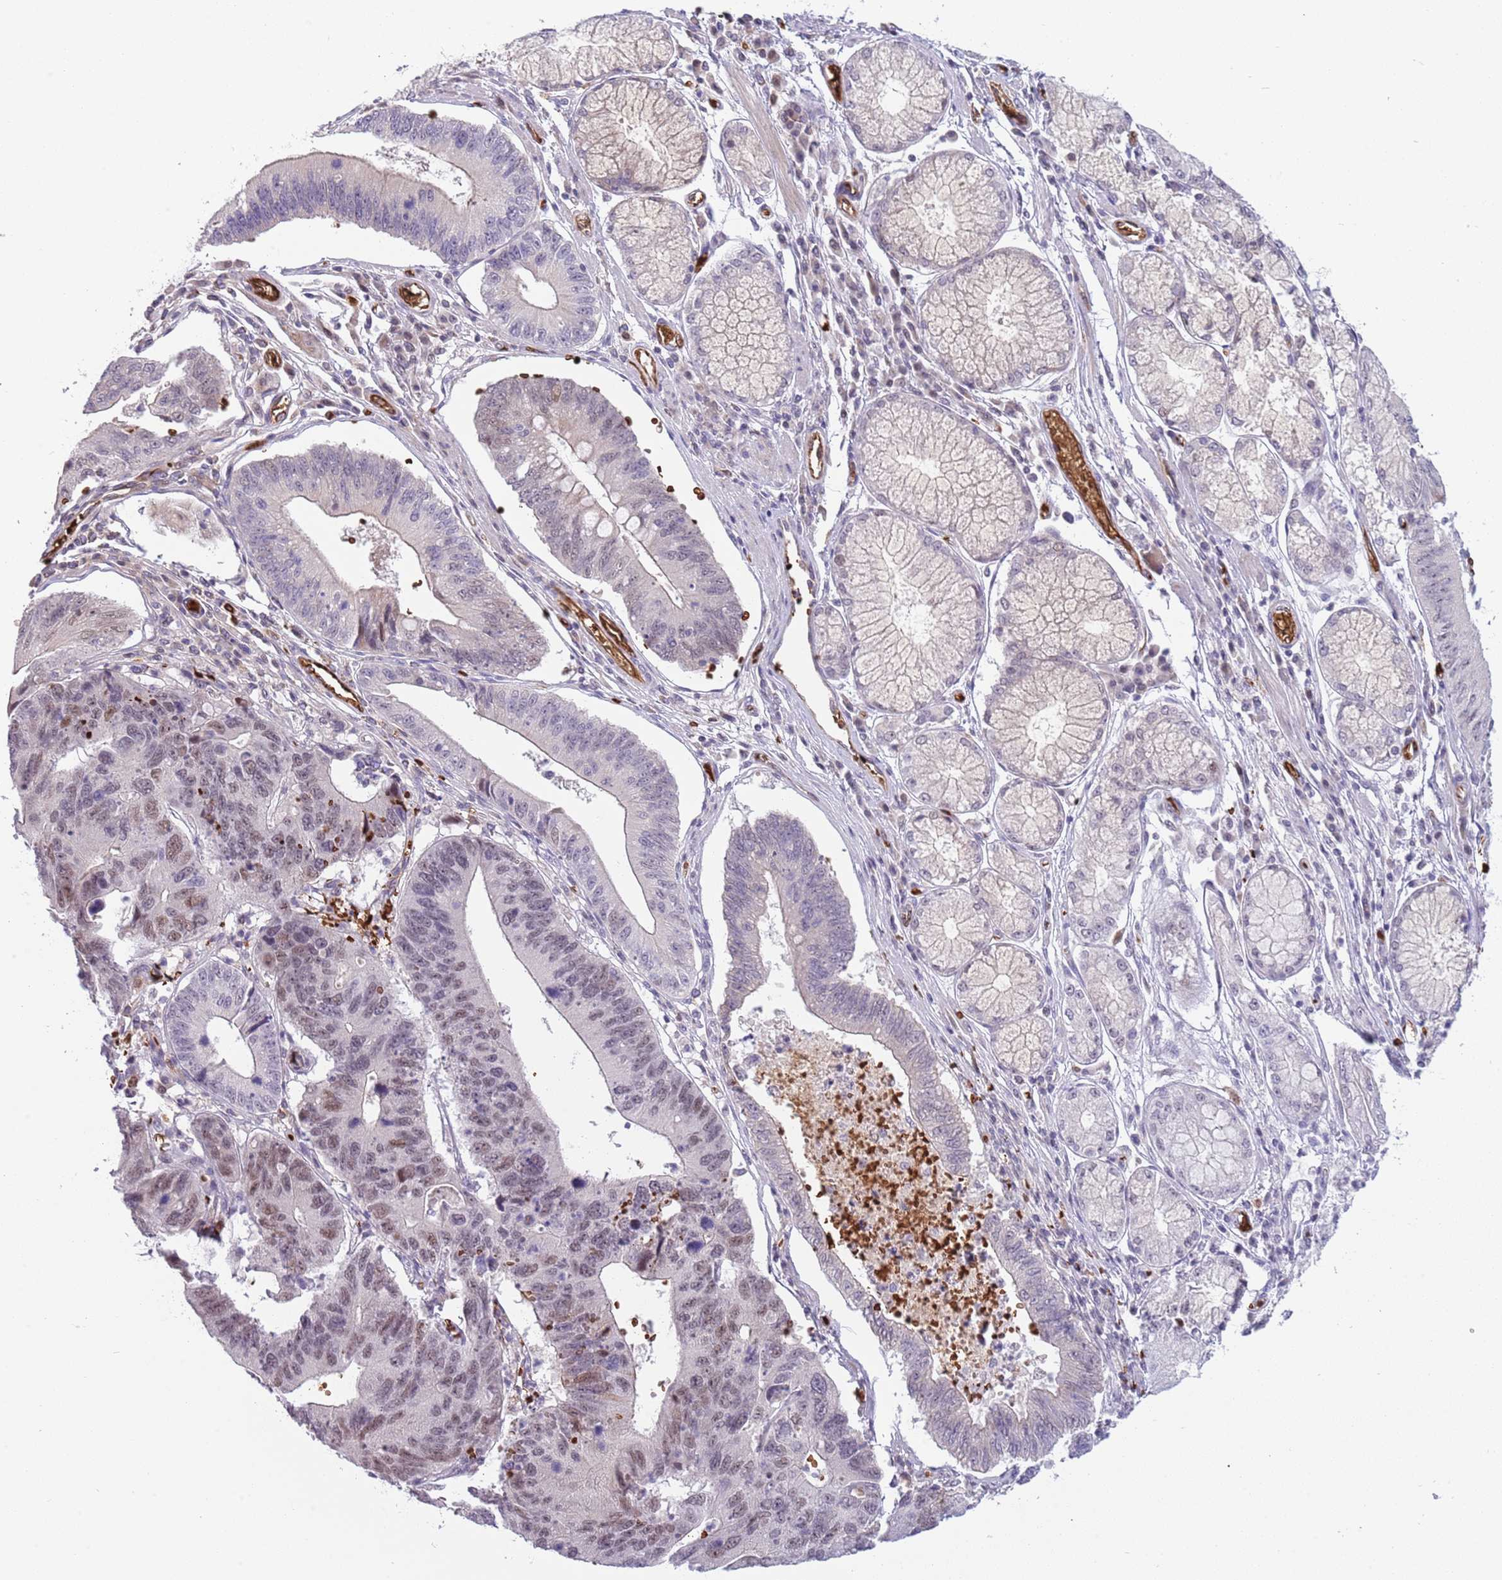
{"staining": {"intensity": "weak", "quantity": ">75%", "location": "nuclear"}, "tissue": "stomach cancer", "cell_type": "Tumor cells", "image_type": "cancer", "snomed": [{"axis": "morphology", "description": "Adenocarcinoma, NOS"}, {"axis": "topography", "description": "Stomach"}], "caption": "A micrograph of human stomach cancer (adenocarcinoma) stained for a protein exhibits weak nuclear brown staining in tumor cells.", "gene": "LYPD6B", "patient": {"sex": "male", "age": 59}}